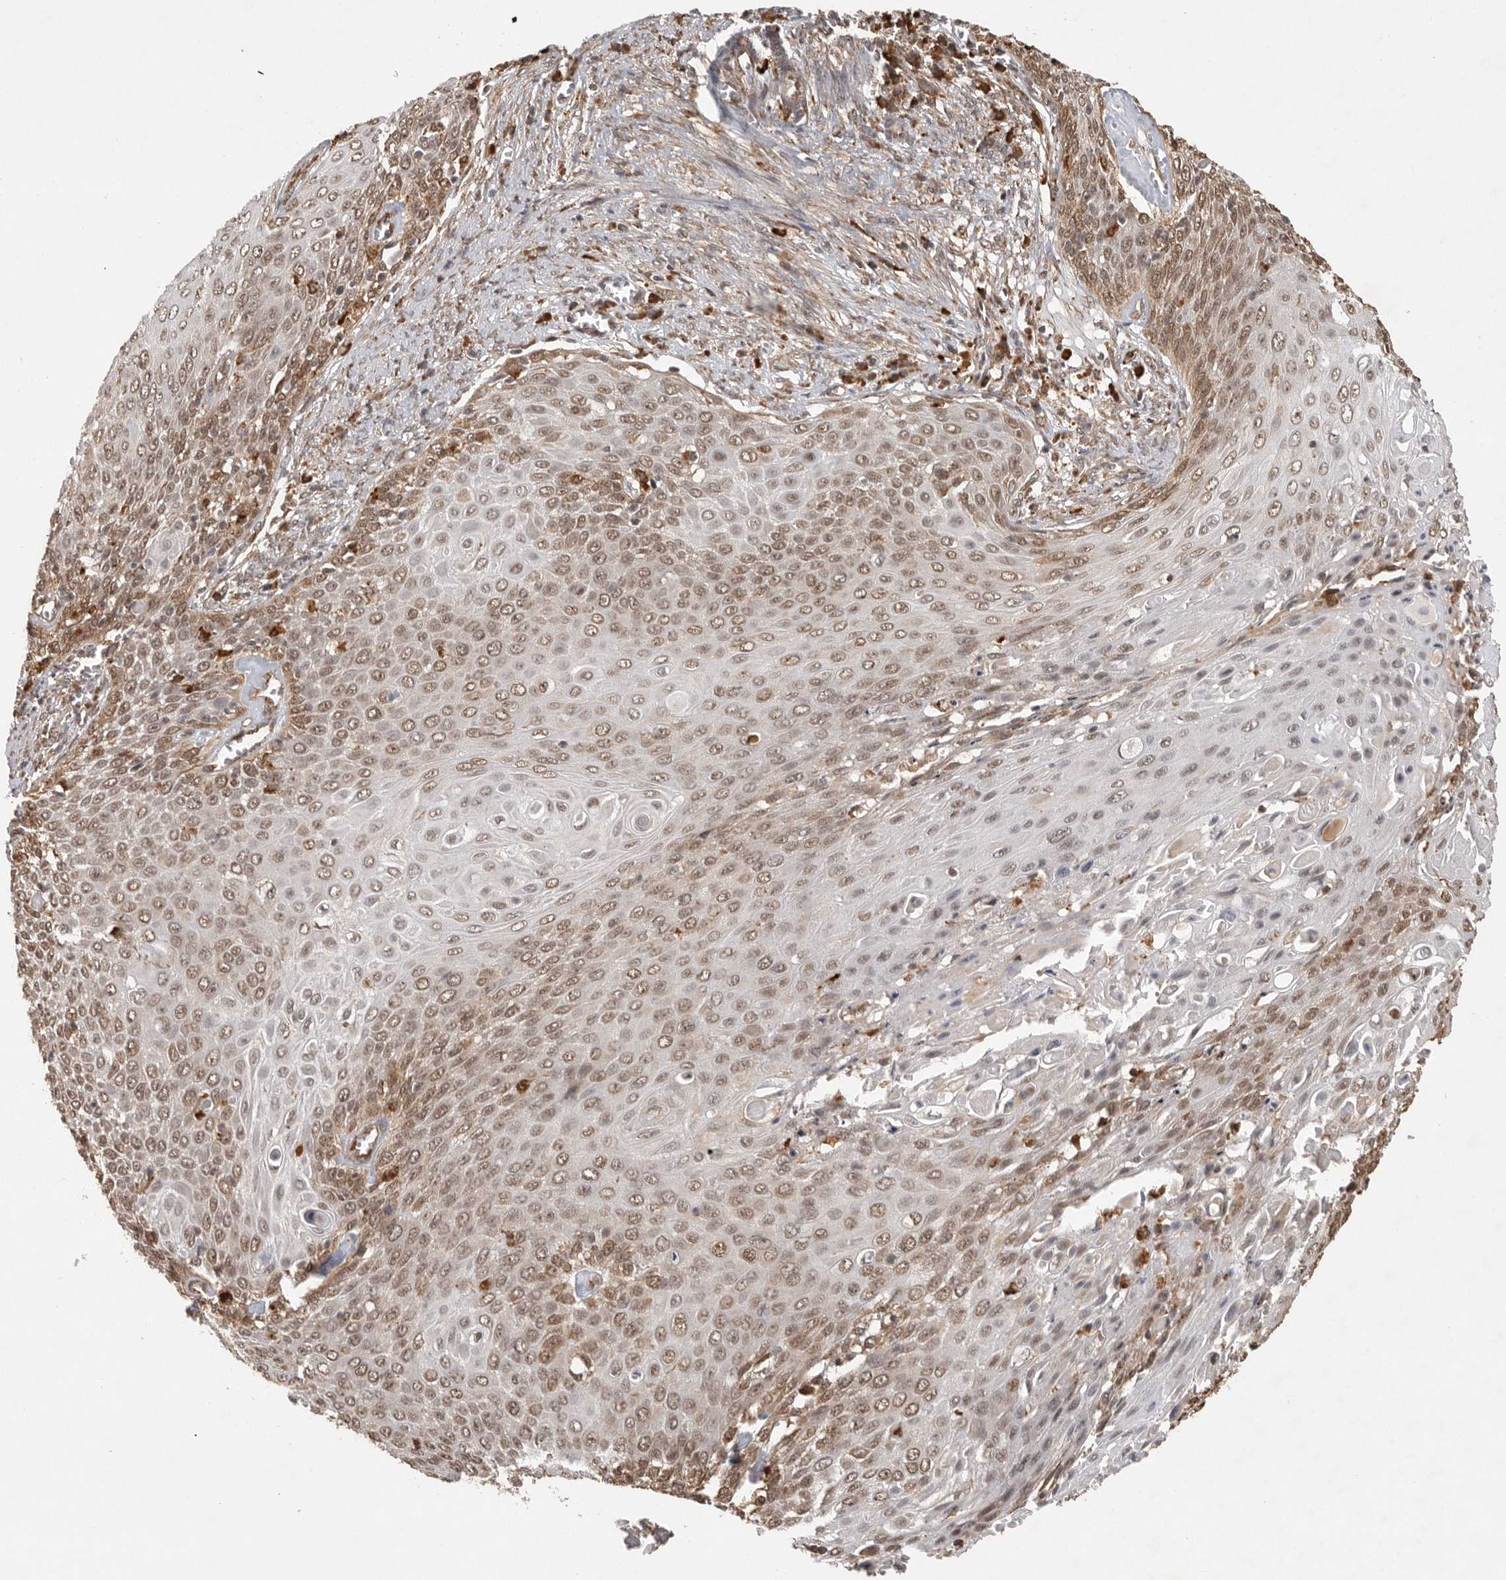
{"staining": {"intensity": "moderate", "quantity": ">75%", "location": "cytoplasmic/membranous,nuclear"}, "tissue": "cervical cancer", "cell_type": "Tumor cells", "image_type": "cancer", "snomed": [{"axis": "morphology", "description": "Squamous cell carcinoma, NOS"}, {"axis": "topography", "description": "Cervix"}], "caption": "Moderate cytoplasmic/membranous and nuclear staining for a protein is present in approximately >75% of tumor cells of cervical squamous cell carcinoma using immunohistochemistry (IHC).", "gene": "ZNF83", "patient": {"sex": "female", "age": 39}}